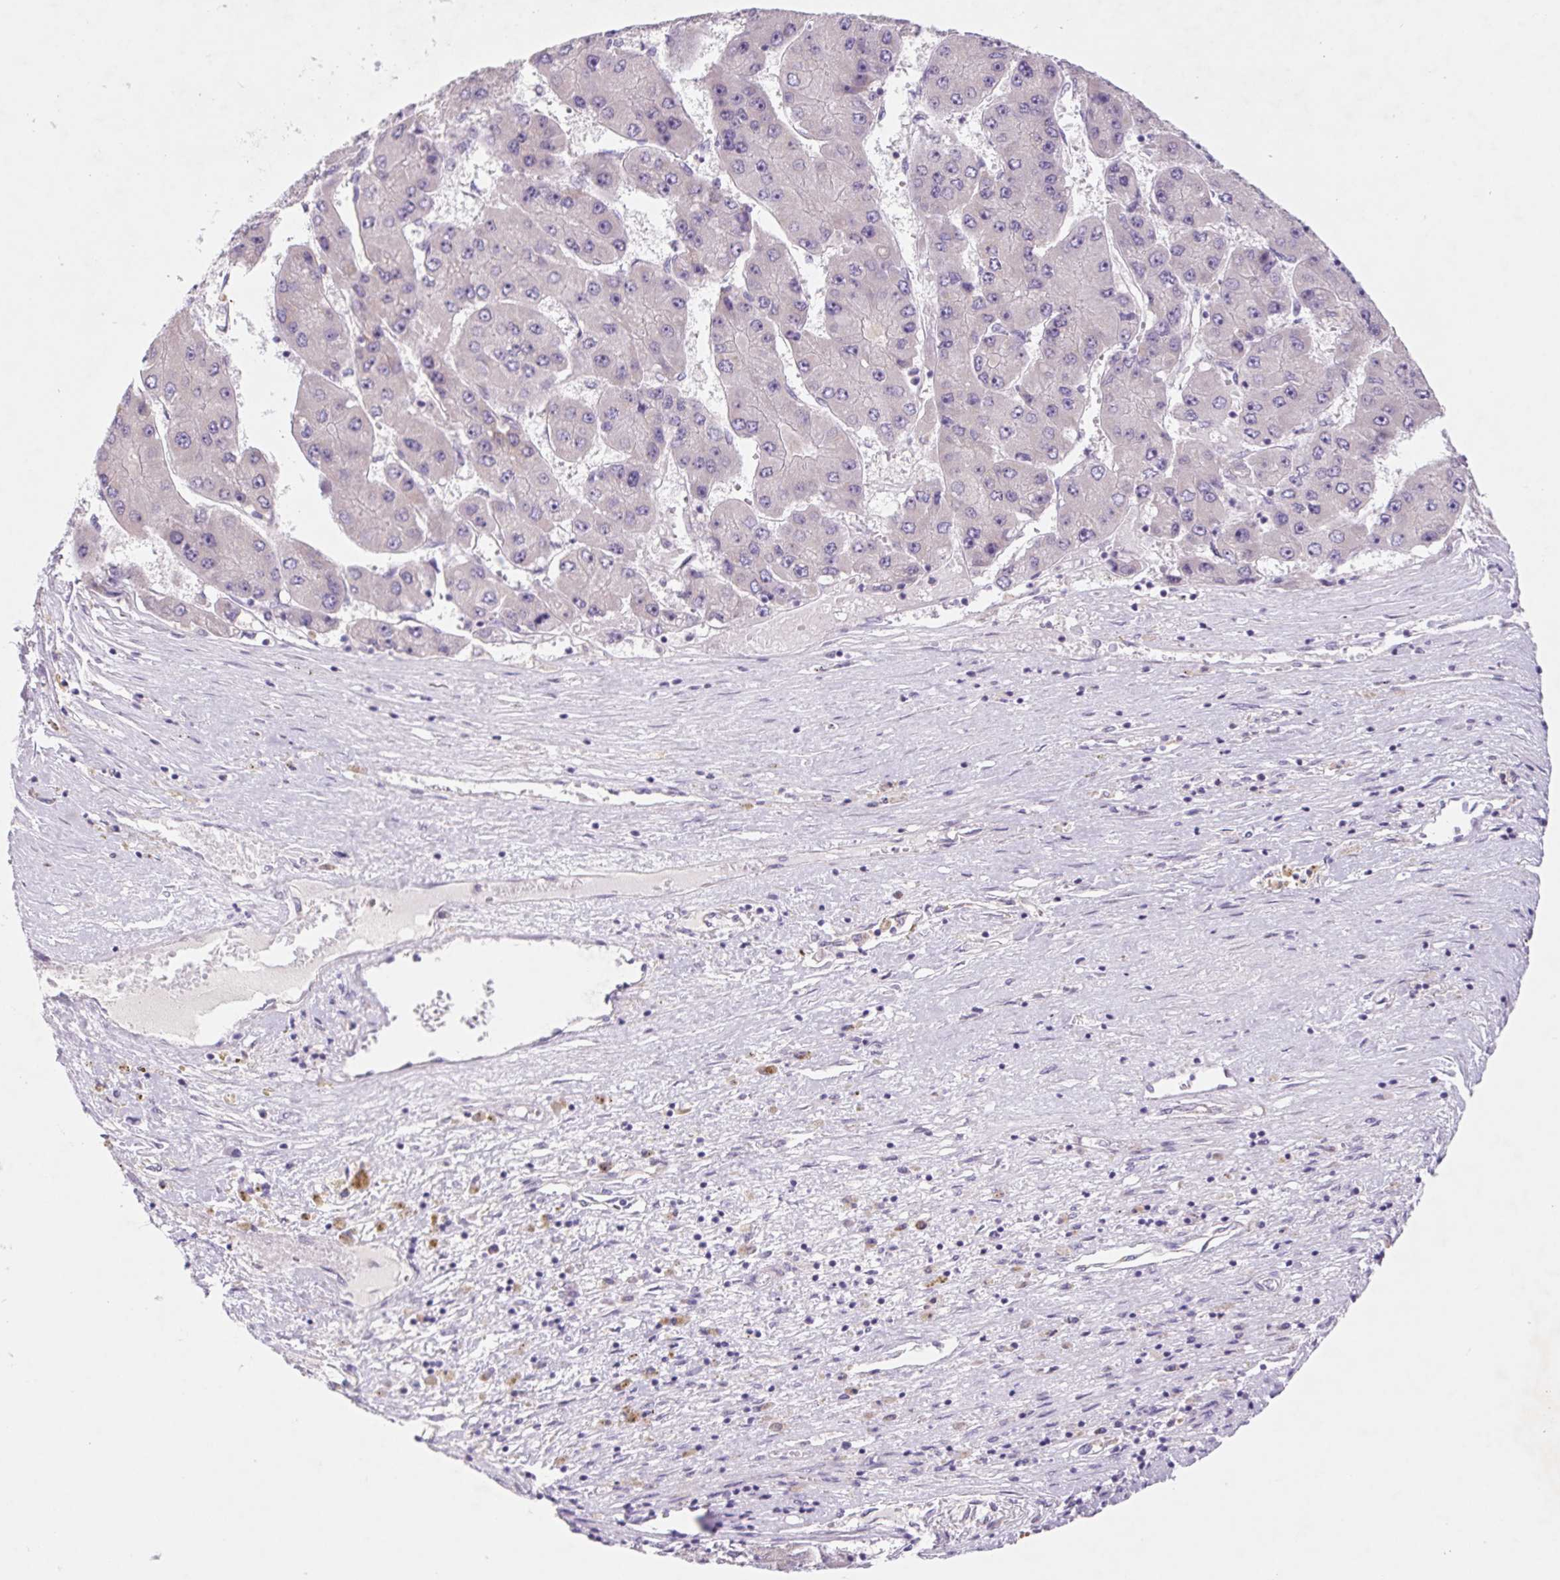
{"staining": {"intensity": "negative", "quantity": "none", "location": "none"}, "tissue": "liver cancer", "cell_type": "Tumor cells", "image_type": "cancer", "snomed": [{"axis": "morphology", "description": "Carcinoma, Hepatocellular, NOS"}, {"axis": "topography", "description": "Liver"}], "caption": "Tumor cells are negative for brown protein staining in liver cancer (hepatocellular carcinoma).", "gene": "DPPA5", "patient": {"sex": "female", "age": 61}}